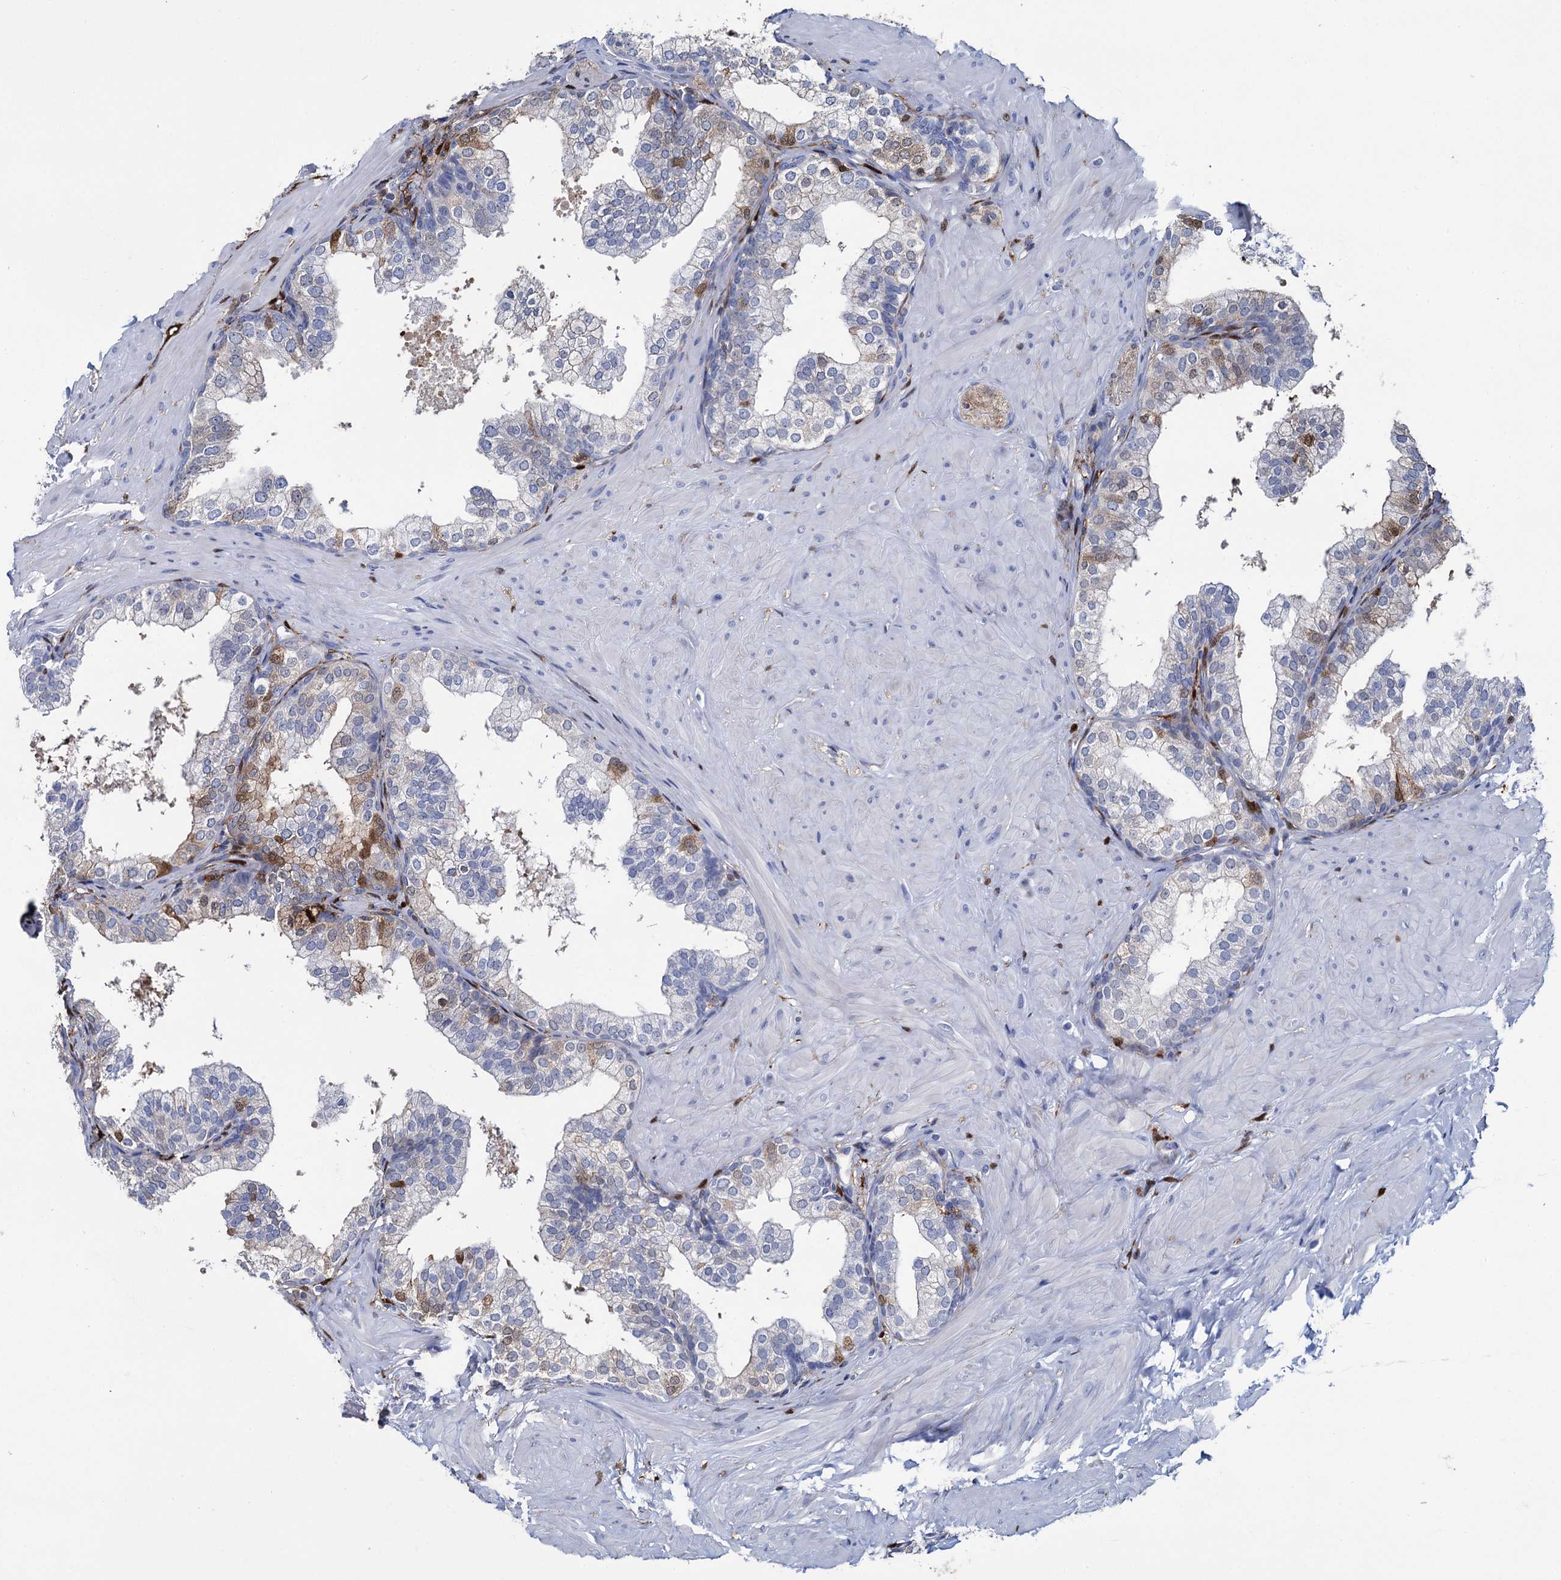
{"staining": {"intensity": "strong", "quantity": "<25%", "location": "cytoplasmic/membranous,nuclear"}, "tissue": "prostate", "cell_type": "Glandular cells", "image_type": "normal", "snomed": [{"axis": "morphology", "description": "Normal tissue, NOS"}, {"axis": "topography", "description": "Prostate"}], "caption": "Prostate stained with DAB (3,3'-diaminobenzidine) immunohistochemistry exhibits medium levels of strong cytoplasmic/membranous,nuclear expression in about <25% of glandular cells. The protein is shown in brown color, while the nuclei are stained blue.", "gene": "FABP5", "patient": {"sex": "male", "age": 60}}